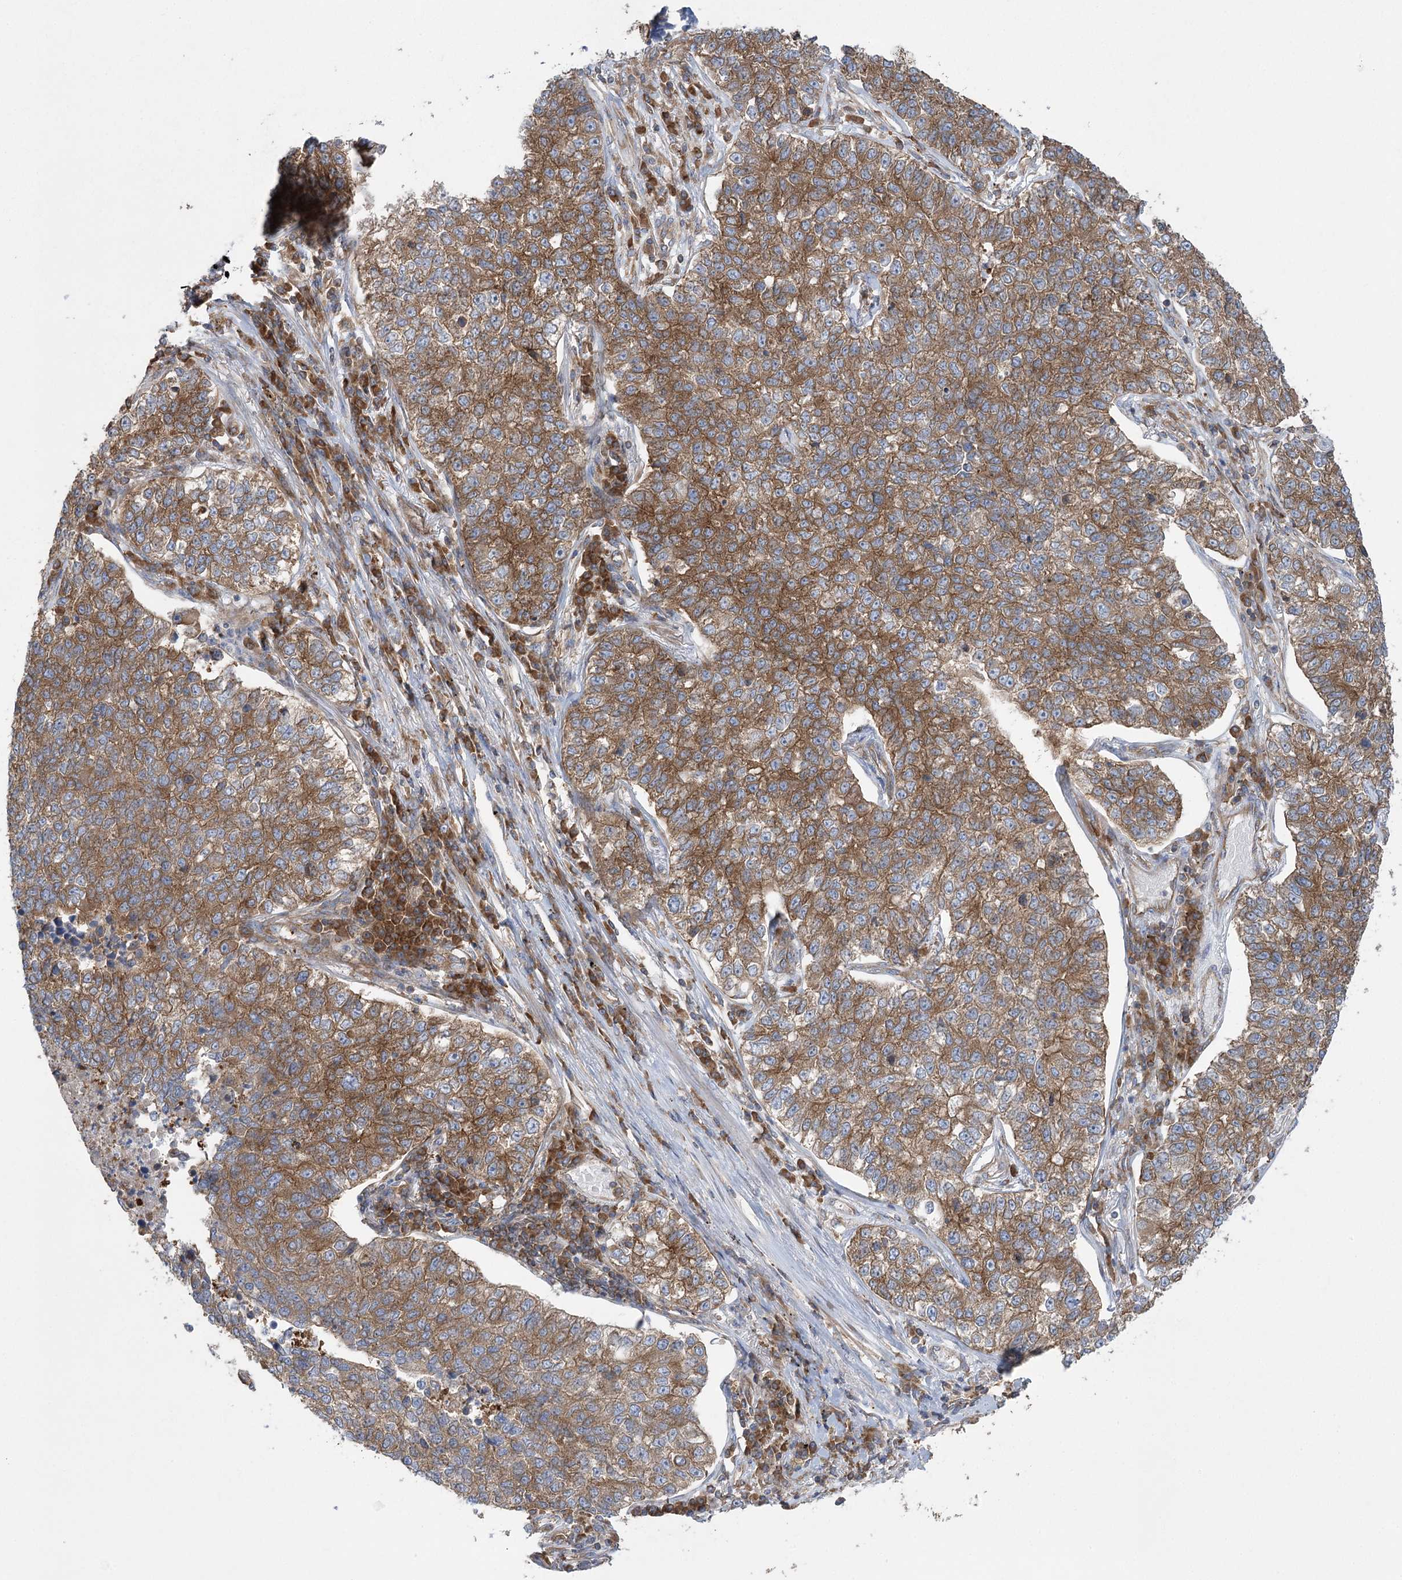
{"staining": {"intensity": "moderate", "quantity": ">75%", "location": "cytoplasmic/membranous"}, "tissue": "lung cancer", "cell_type": "Tumor cells", "image_type": "cancer", "snomed": [{"axis": "morphology", "description": "Adenocarcinoma, NOS"}, {"axis": "topography", "description": "Lung"}], "caption": "This micrograph demonstrates IHC staining of lung adenocarcinoma, with medium moderate cytoplasmic/membranous expression in approximately >75% of tumor cells.", "gene": "EIF3A", "patient": {"sex": "male", "age": 49}}